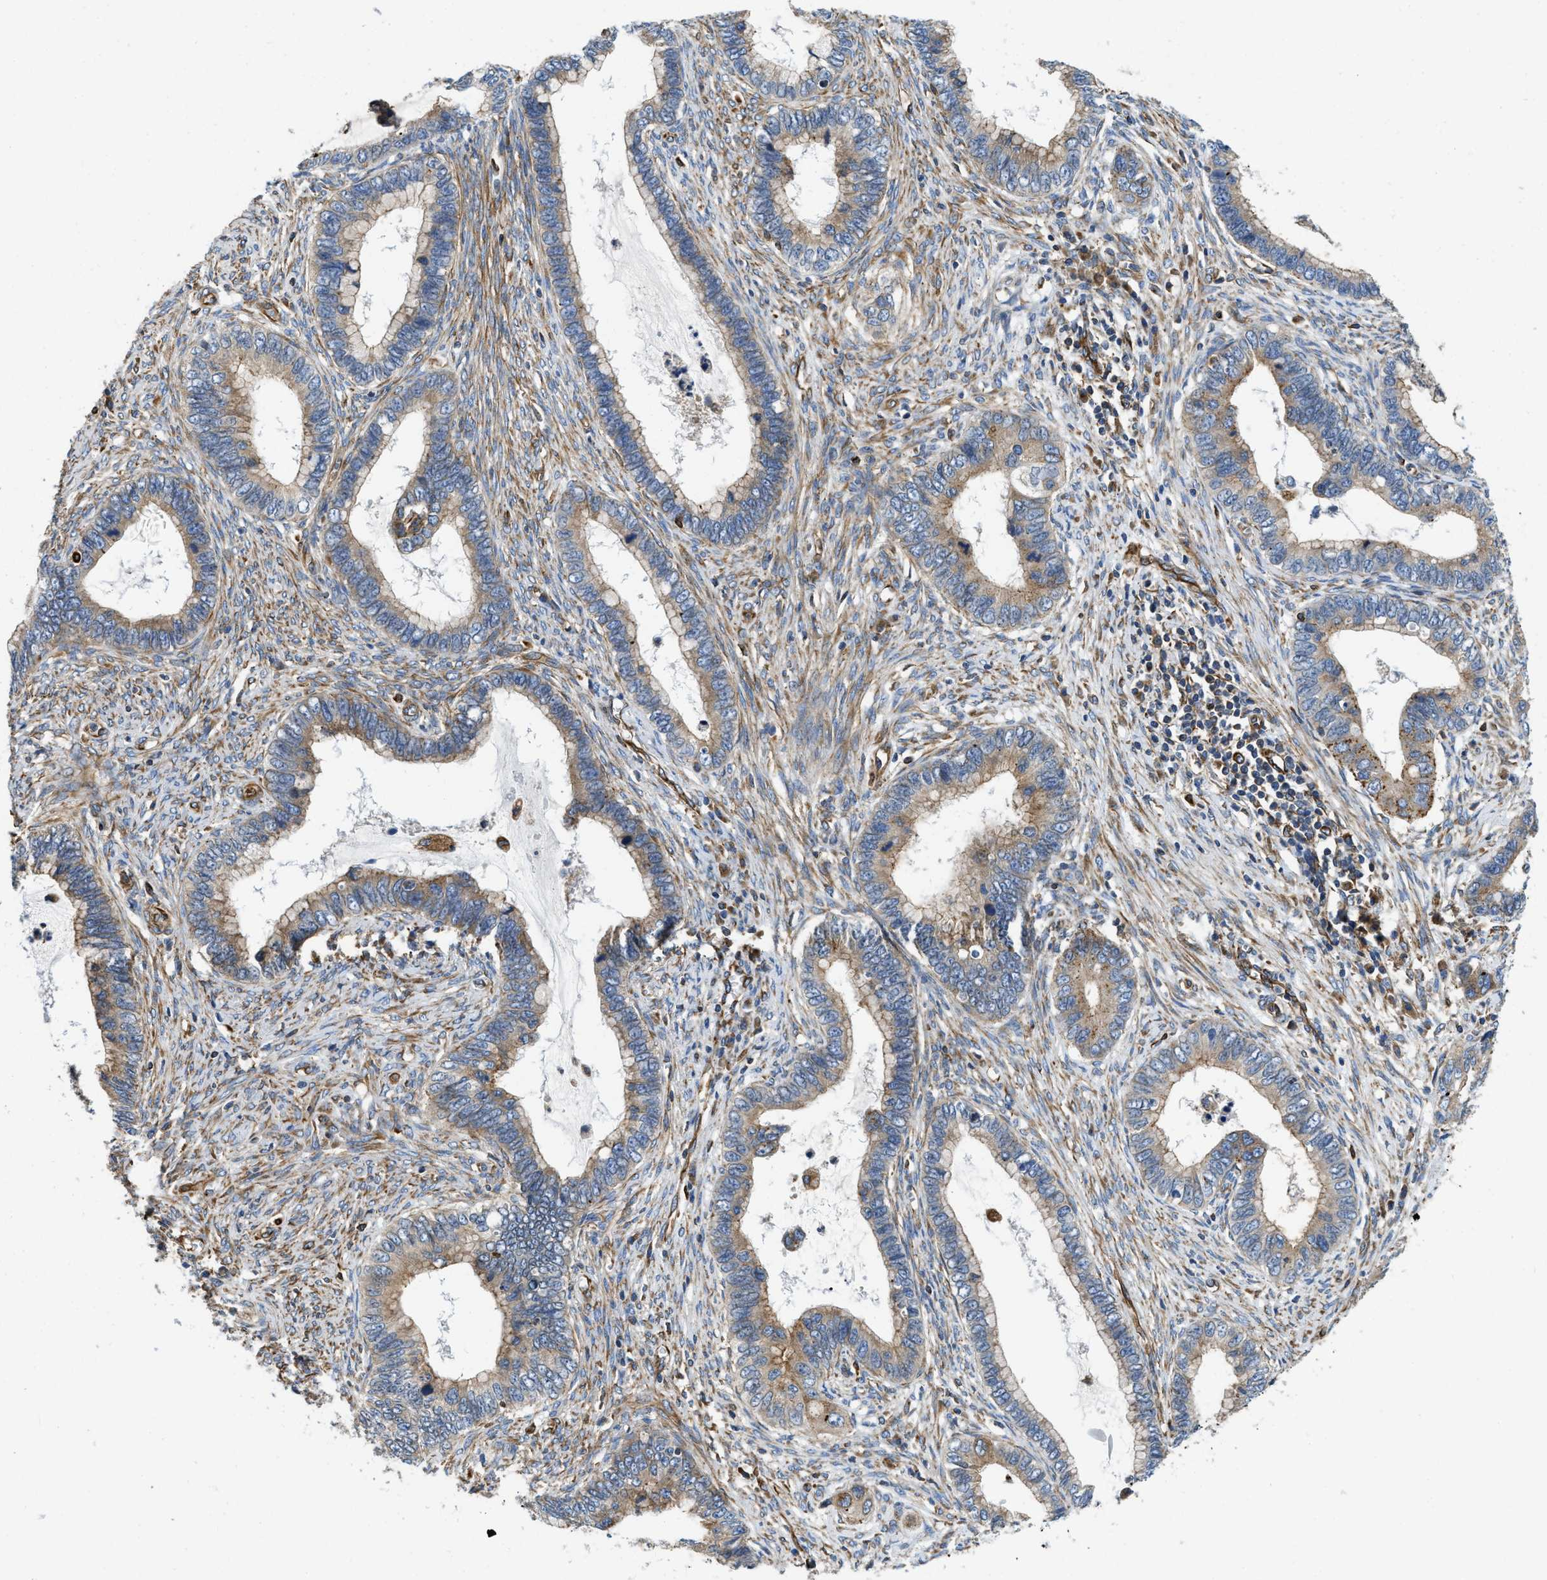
{"staining": {"intensity": "weak", "quantity": ">75%", "location": "cytoplasmic/membranous"}, "tissue": "cervical cancer", "cell_type": "Tumor cells", "image_type": "cancer", "snomed": [{"axis": "morphology", "description": "Adenocarcinoma, NOS"}, {"axis": "topography", "description": "Cervix"}], "caption": "Immunohistochemistry (IHC) of adenocarcinoma (cervical) shows low levels of weak cytoplasmic/membranous expression in approximately >75% of tumor cells.", "gene": "HSD17B12", "patient": {"sex": "female", "age": 44}}